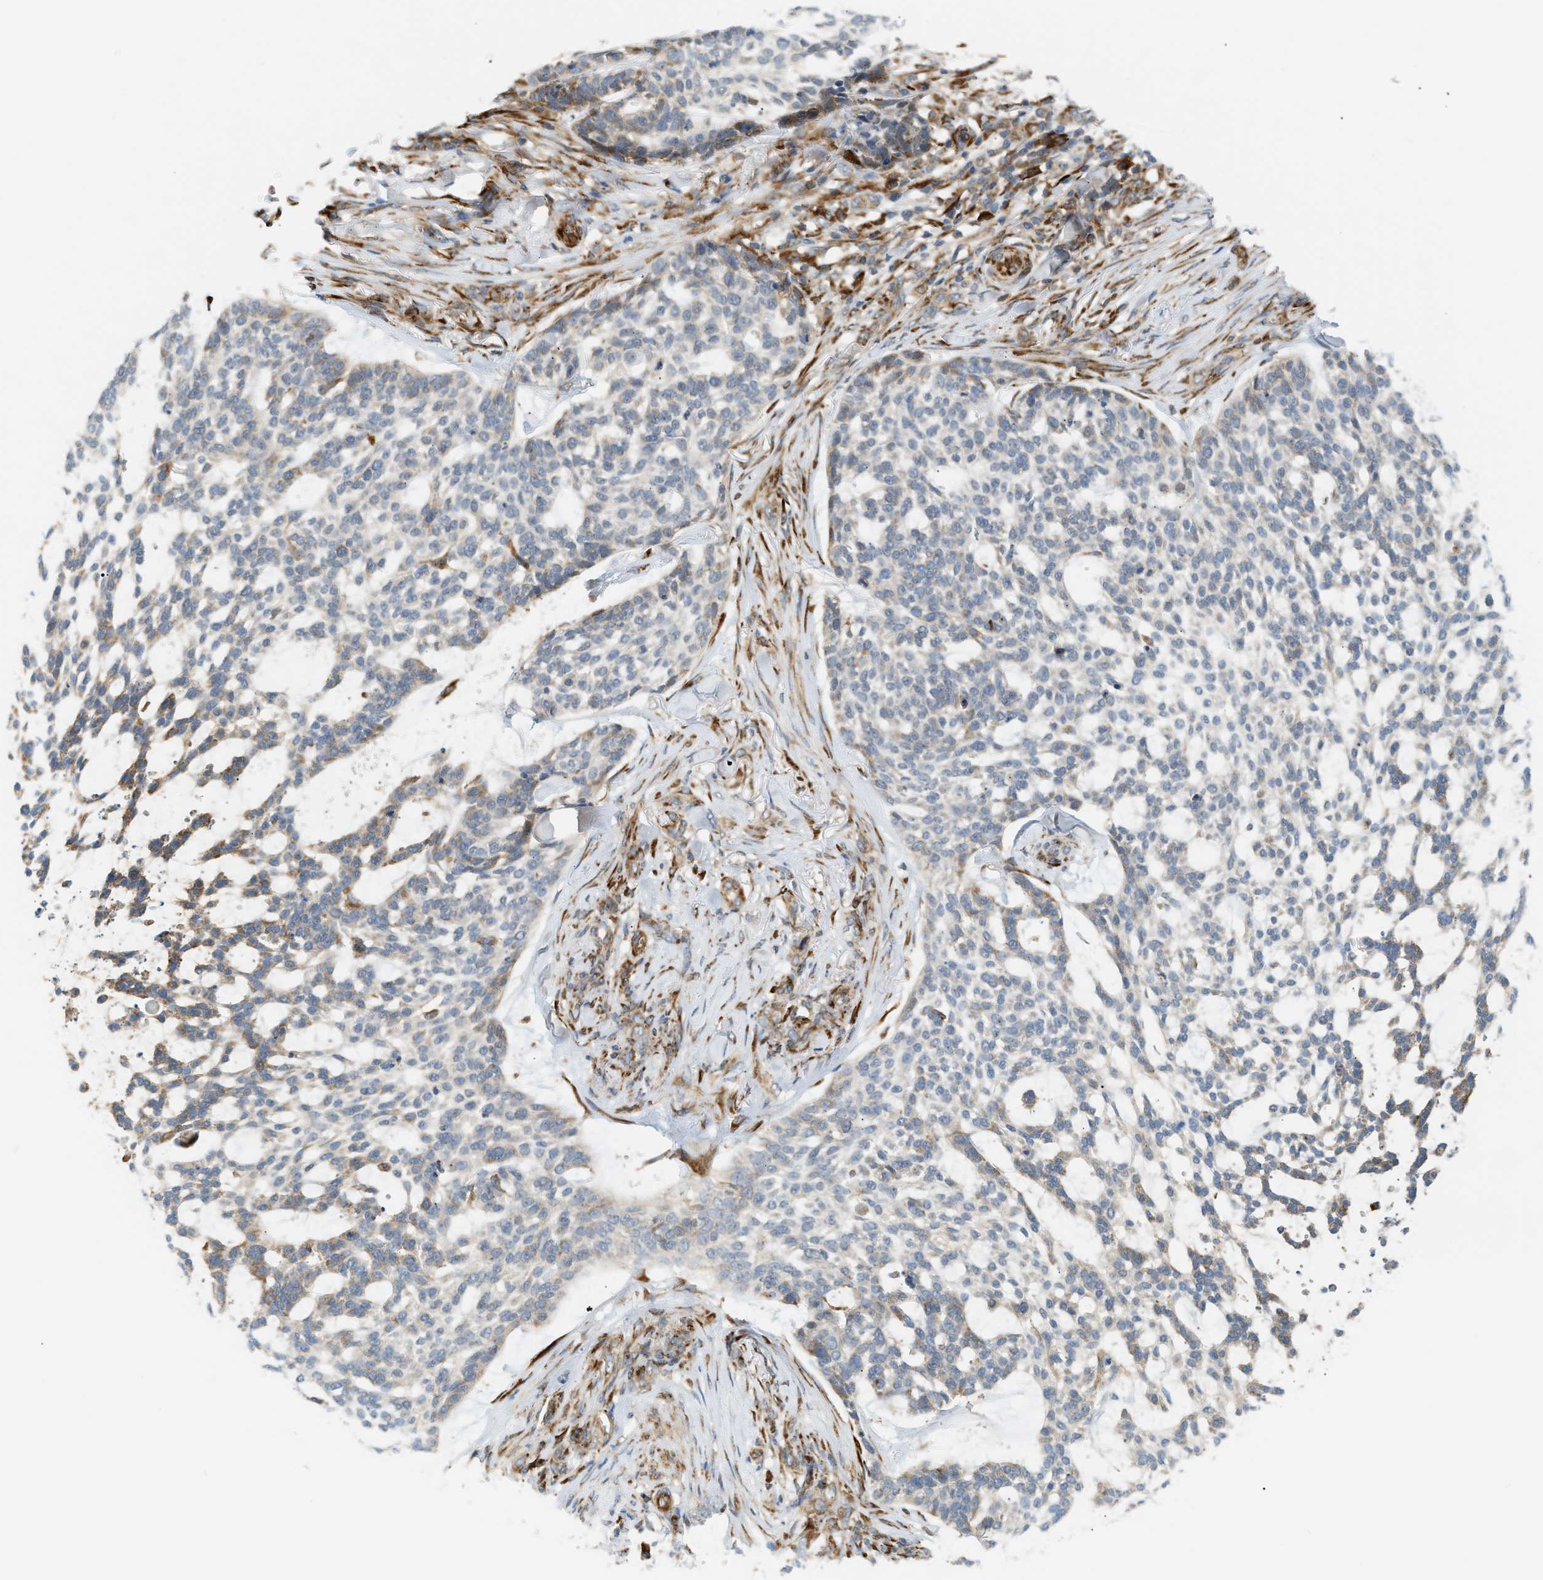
{"staining": {"intensity": "negative", "quantity": "none", "location": "none"}, "tissue": "skin cancer", "cell_type": "Tumor cells", "image_type": "cancer", "snomed": [{"axis": "morphology", "description": "Basal cell carcinoma"}, {"axis": "topography", "description": "Skin"}], "caption": "Protein analysis of skin cancer demonstrates no significant positivity in tumor cells.", "gene": "PLCG2", "patient": {"sex": "female", "age": 64}}